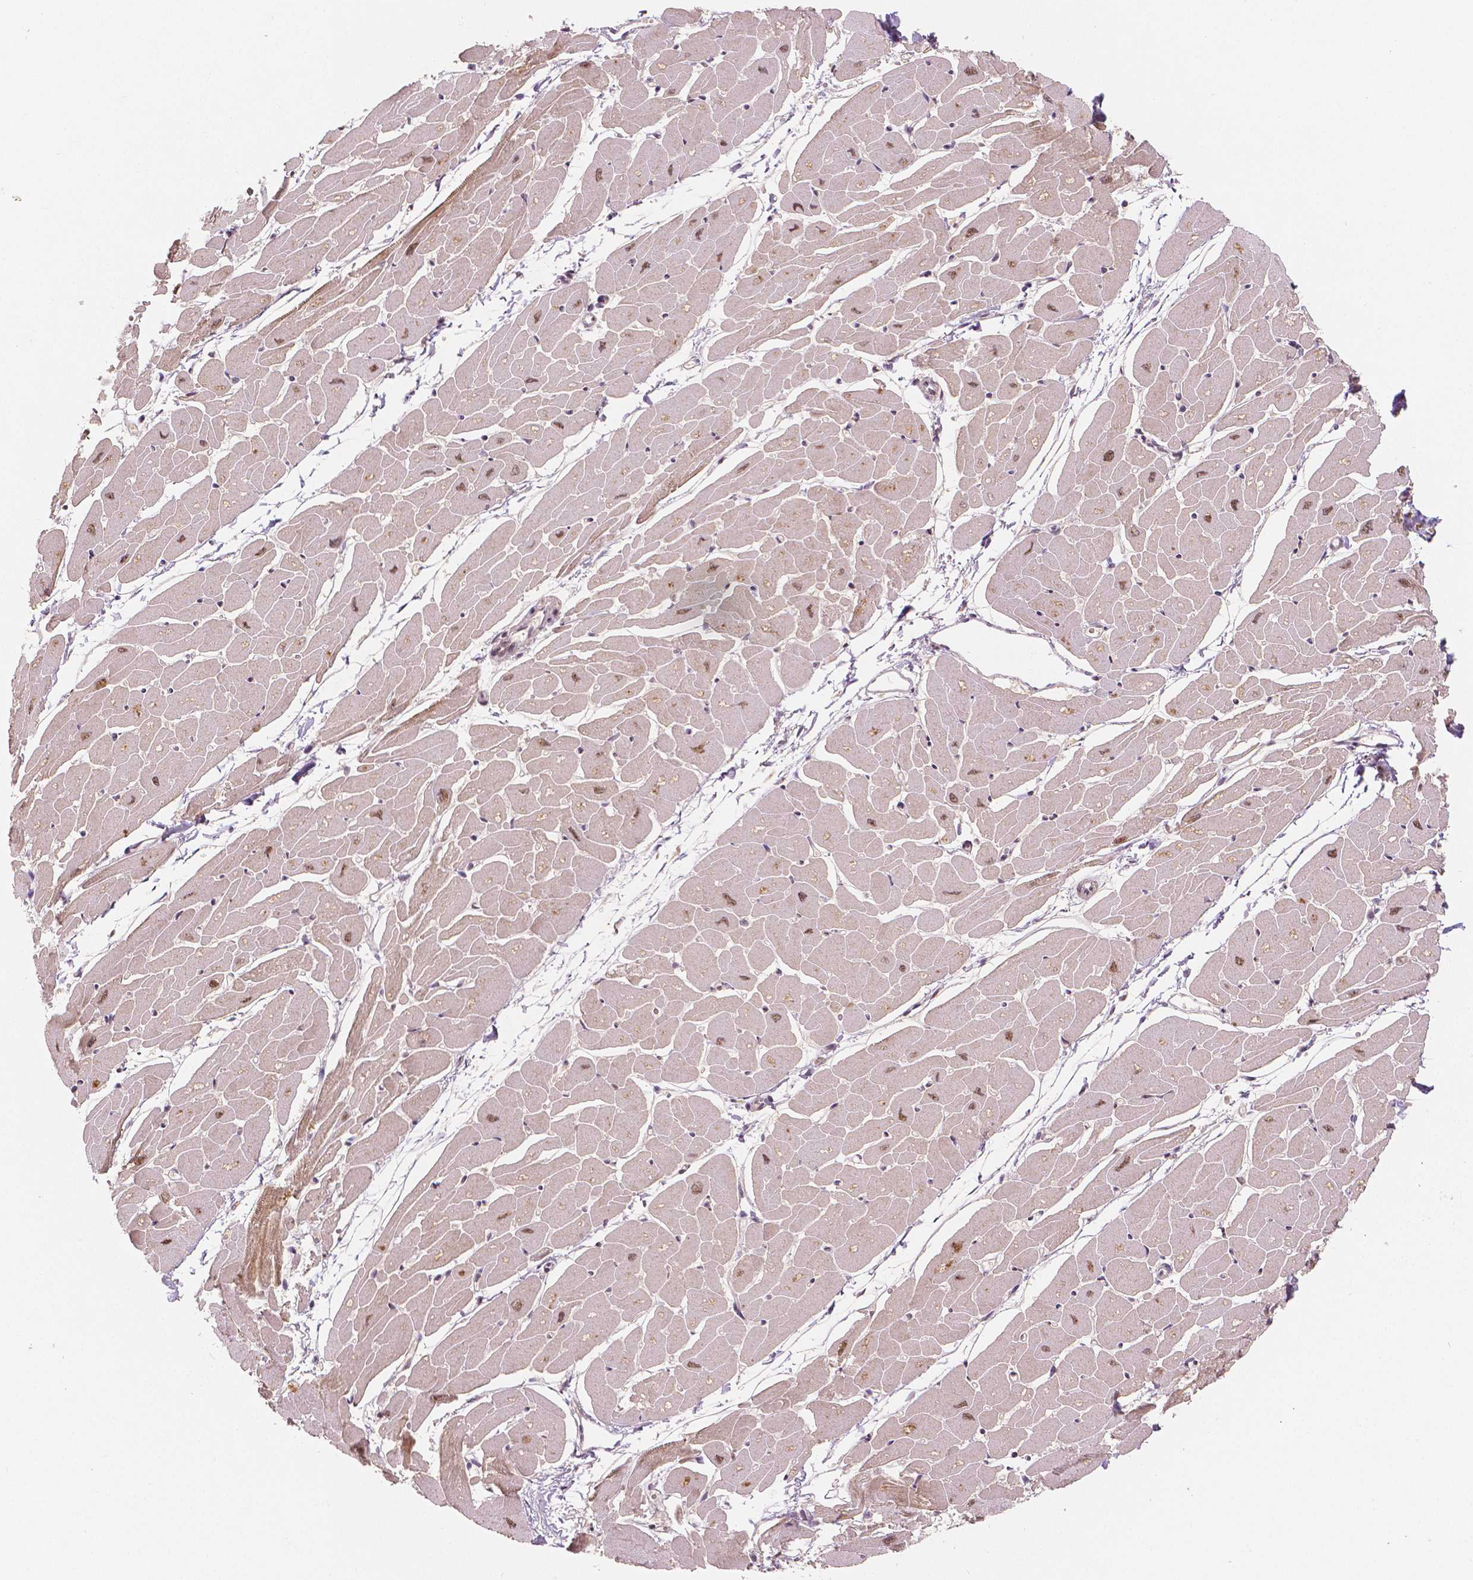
{"staining": {"intensity": "strong", "quantity": "25%-75%", "location": "cytoplasmic/membranous,nuclear"}, "tissue": "heart muscle", "cell_type": "Cardiomyocytes", "image_type": "normal", "snomed": [{"axis": "morphology", "description": "Normal tissue, NOS"}, {"axis": "topography", "description": "Heart"}], "caption": "Heart muscle stained with immunohistochemistry exhibits strong cytoplasmic/membranous,nuclear expression in approximately 25%-75% of cardiomyocytes.", "gene": "NSD2", "patient": {"sex": "male", "age": 57}}